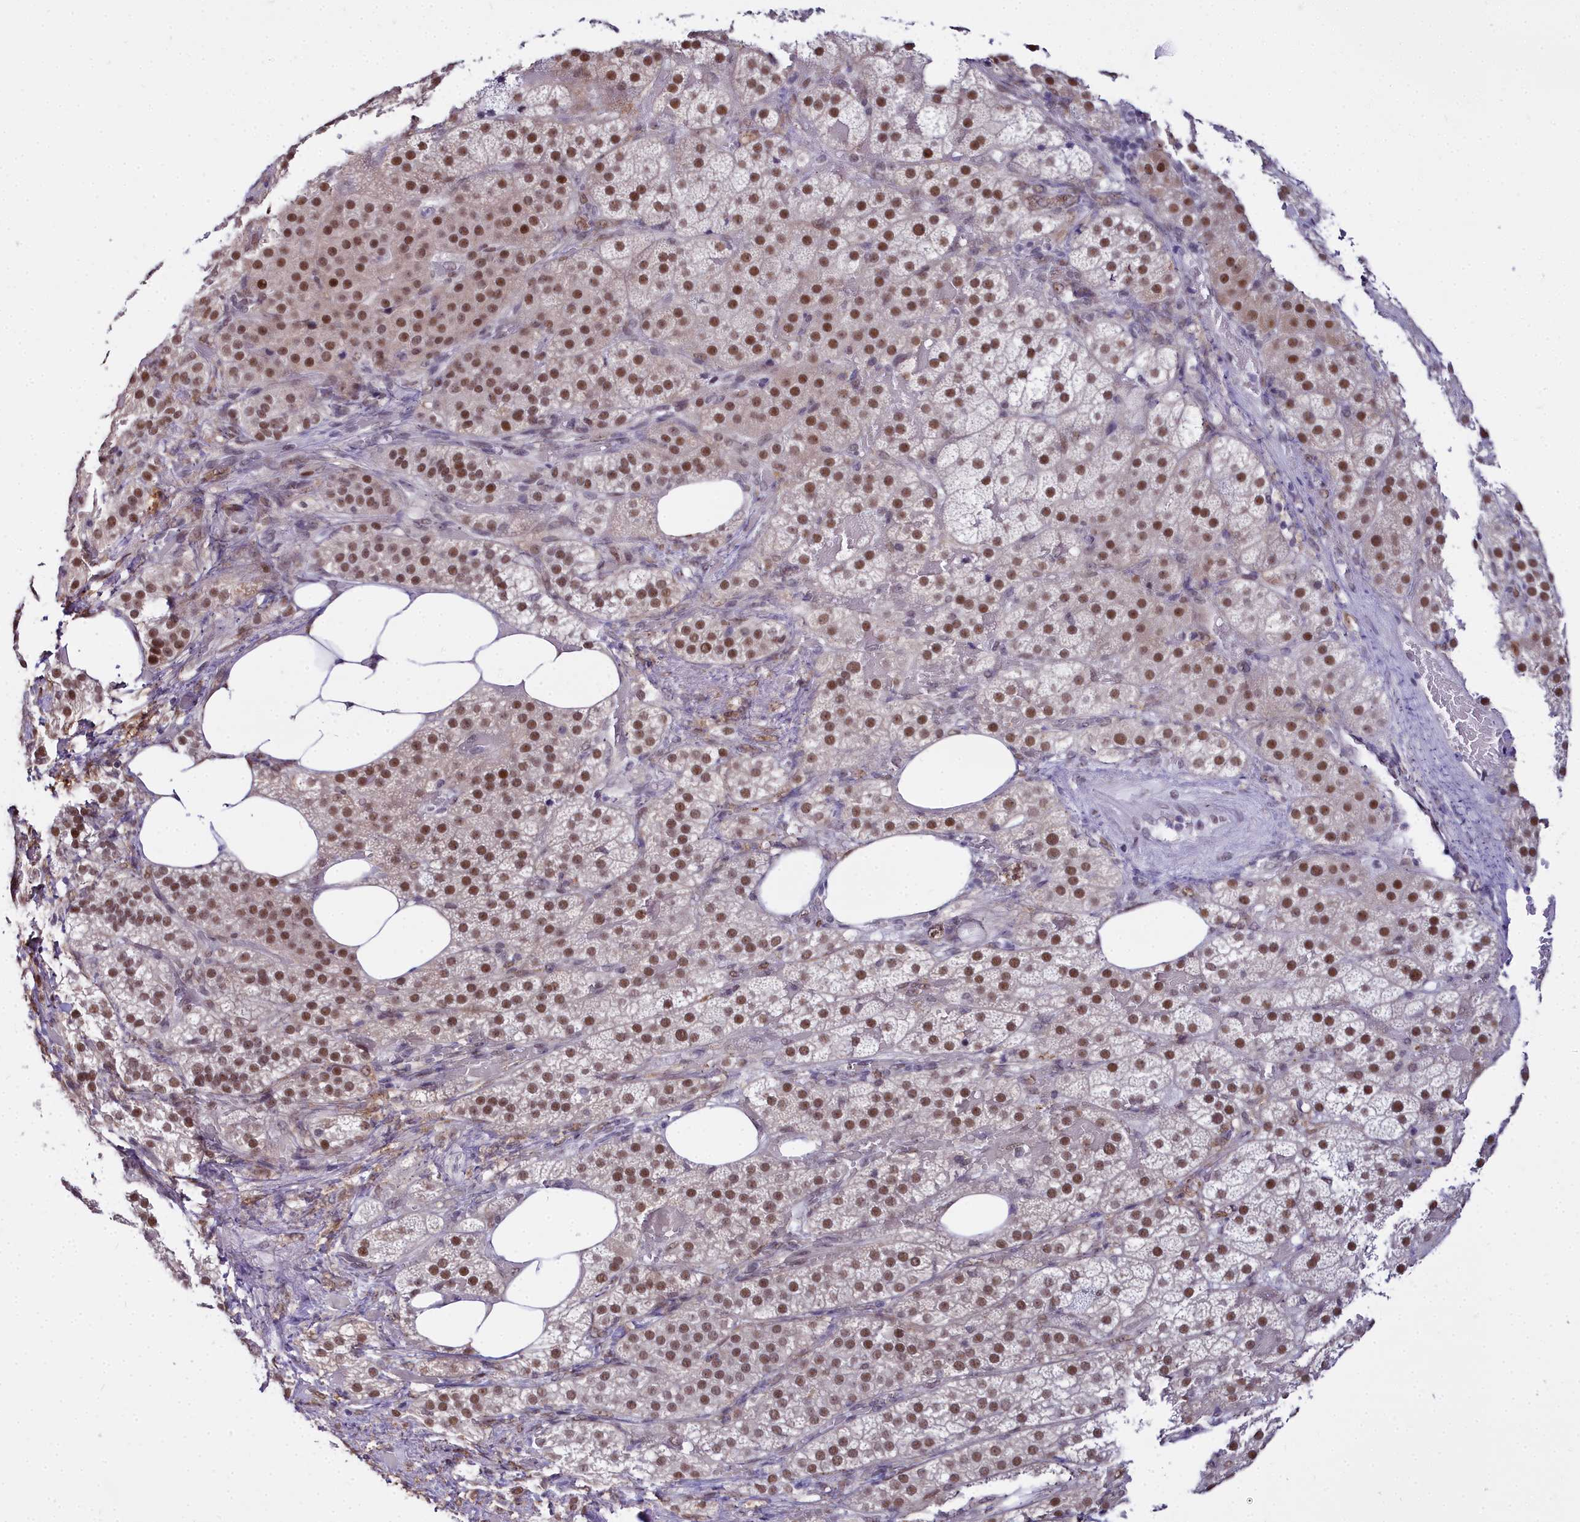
{"staining": {"intensity": "moderate", "quantity": ">75%", "location": "nuclear"}, "tissue": "adrenal gland", "cell_type": "Glandular cells", "image_type": "normal", "snomed": [{"axis": "morphology", "description": "Normal tissue, NOS"}, {"axis": "topography", "description": "Adrenal gland"}], "caption": "IHC (DAB) staining of benign adrenal gland demonstrates moderate nuclear protein staining in about >75% of glandular cells.", "gene": "RBM12", "patient": {"sex": "female", "age": 59}}